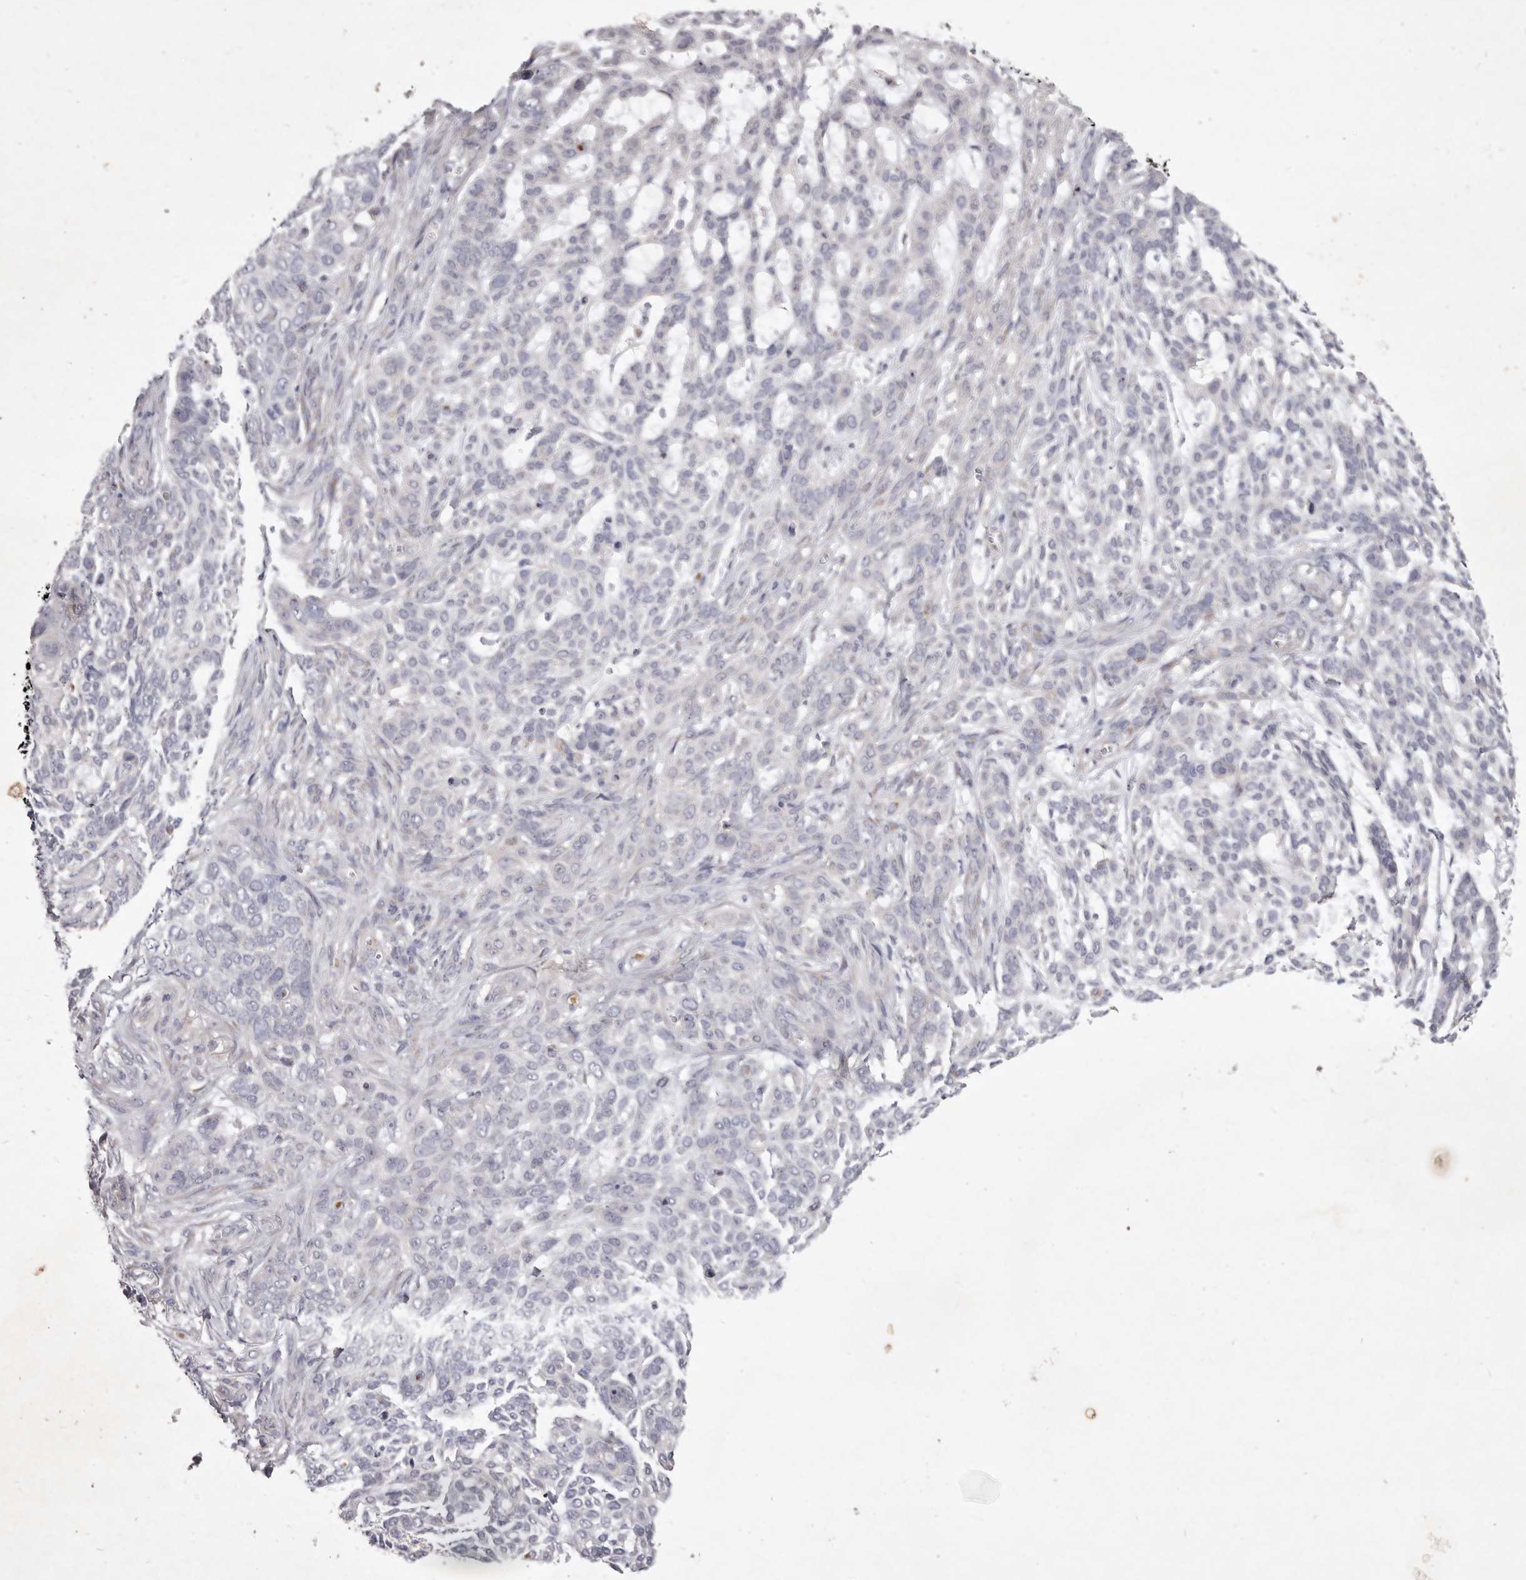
{"staining": {"intensity": "negative", "quantity": "none", "location": "none"}, "tissue": "skin cancer", "cell_type": "Tumor cells", "image_type": "cancer", "snomed": [{"axis": "morphology", "description": "Basal cell carcinoma"}, {"axis": "topography", "description": "Skin"}], "caption": "The photomicrograph demonstrates no staining of tumor cells in basal cell carcinoma (skin).", "gene": "P2RX6", "patient": {"sex": "female", "age": 64}}